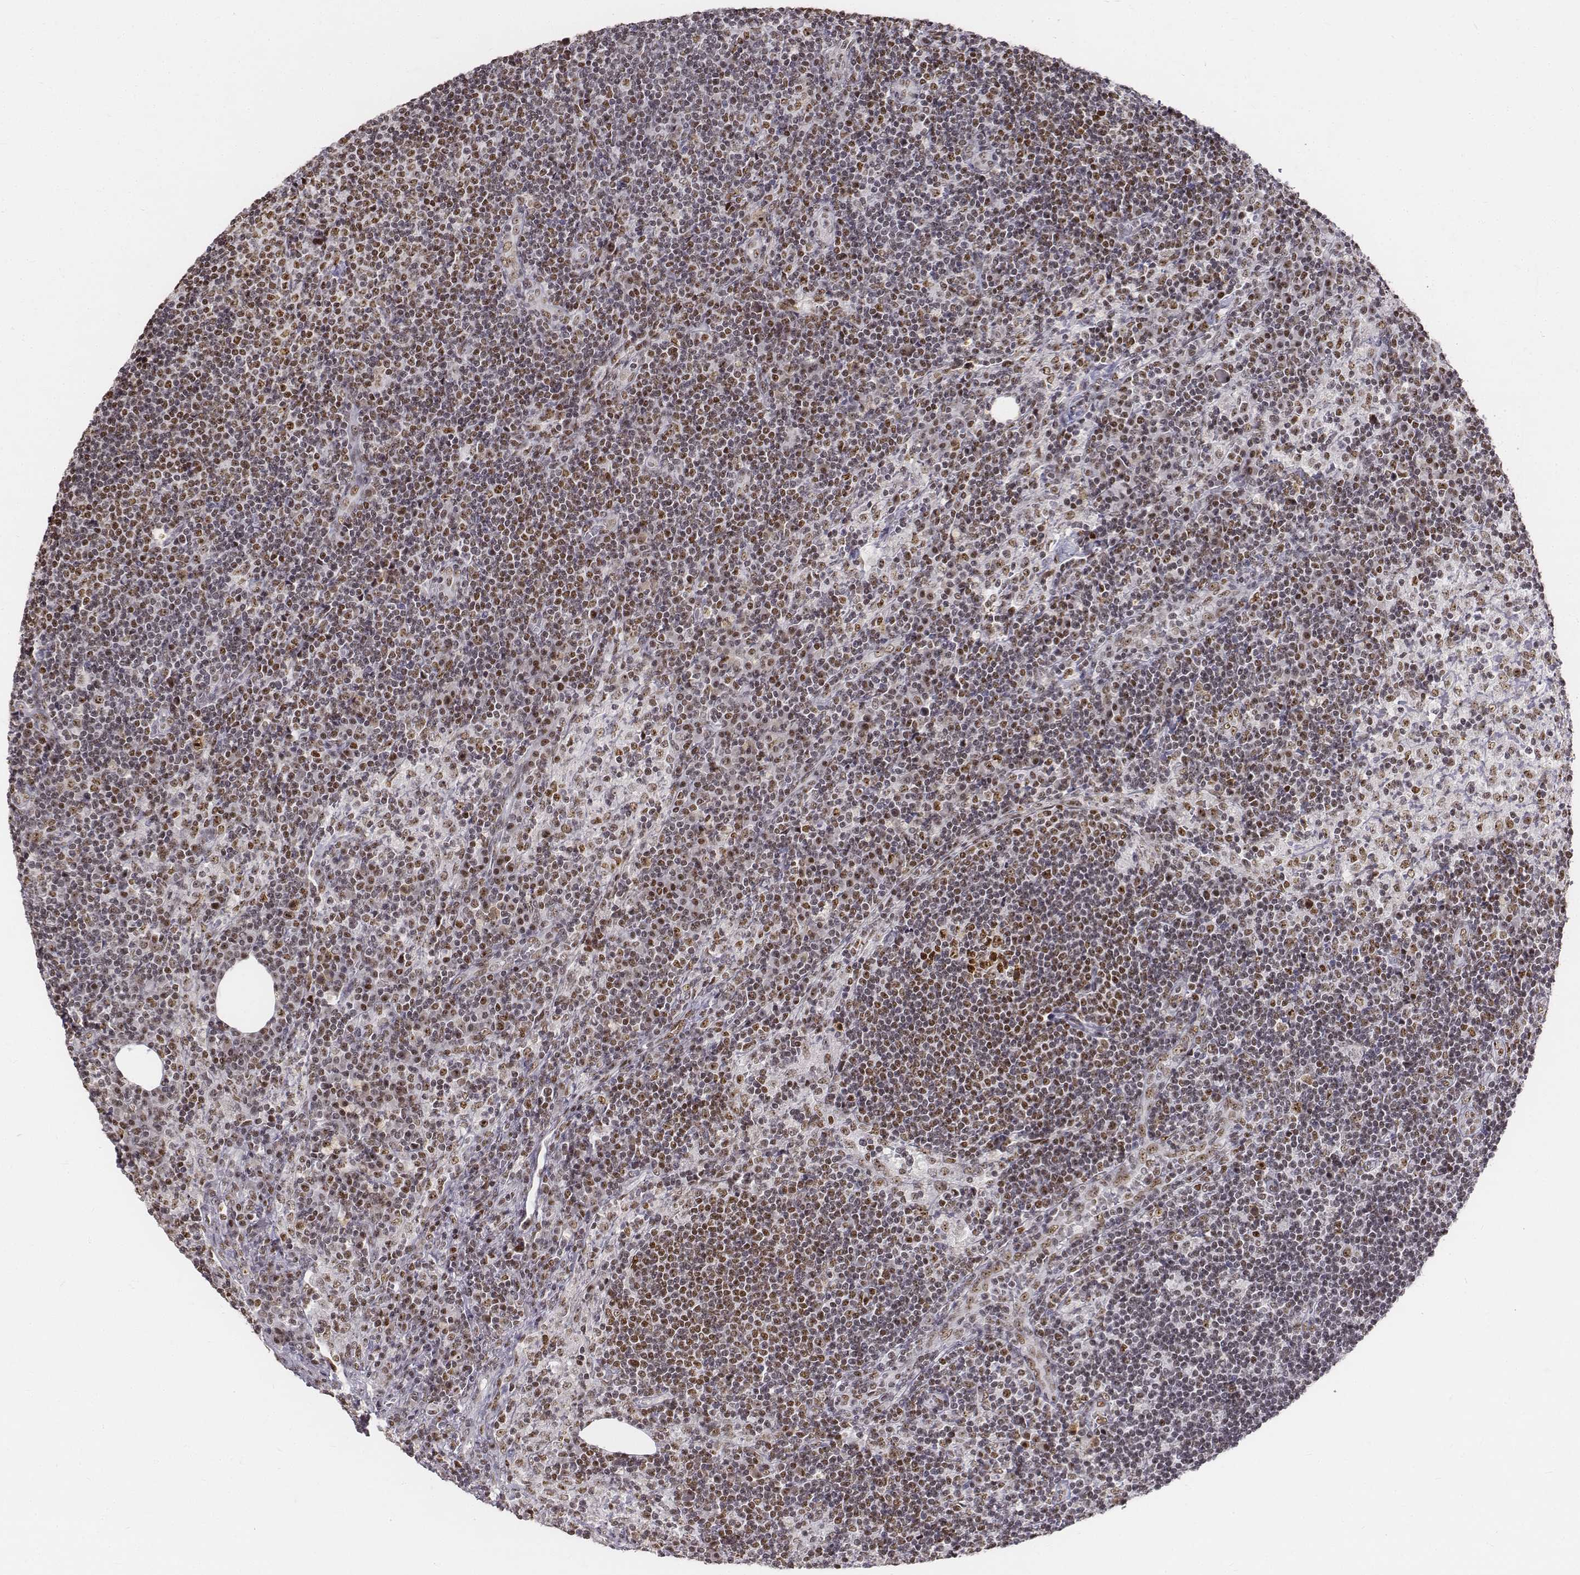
{"staining": {"intensity": "moderate", "quantity": ">75%", "location": "nuclear"}, "tissue": "lymph node", "cell_type": "Germinal center cells", "image_type": "normal", "snomed": [{"axis": "morphology", "description": "Normal tissue, NOS"}, {"axis": "topography", "description": "Lymph node"}], "caption": "Normal lymph node was stained to show a protein in brown. There is medium levels of moderate nuclear positivity in about >75% of germinal center cells.", "gene": "PHF6", "patient": {"sex": "male", "age": 63}}